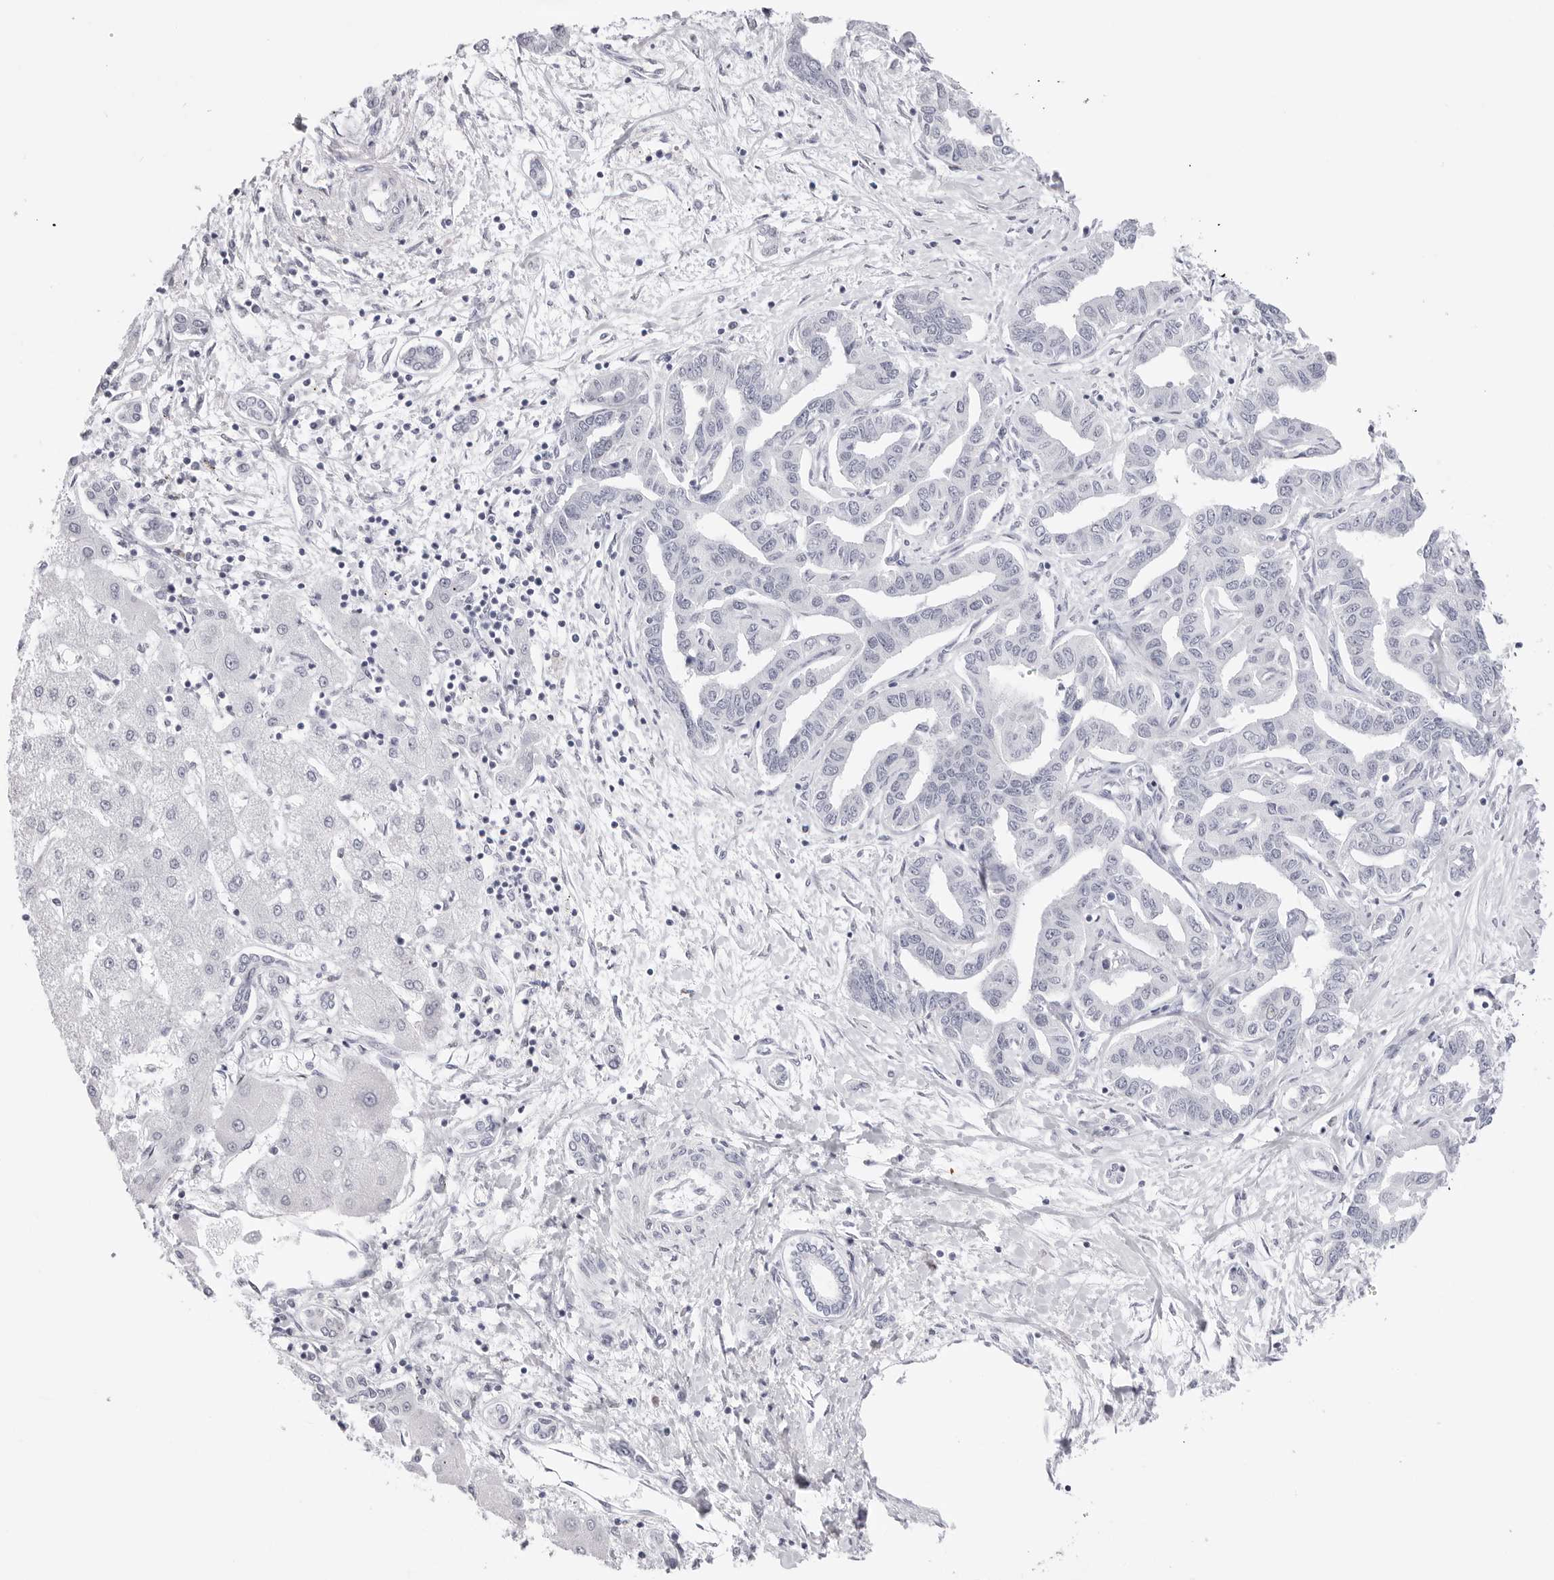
{"staining": {"intensity": "negative", "quantity": "none", "location": "none"}, "tissue": "liver cancer", "cell_type": "Tumor cells", "image_type": "cancer", "snomed": [{"axis": "morphology", "description": "Cholangiocarcinoma"}, {"axis": "topography", "description": "Liver"}], "caption": "Tumor cells show no significant protein staining in liver cholangiocarcinoma. The staining is performed using DAB brown chromogen with nuclei counter-stained in using hematoxylin.", "gene": "TSSK1B", "patient": {"sex": "male", "age": 59}}